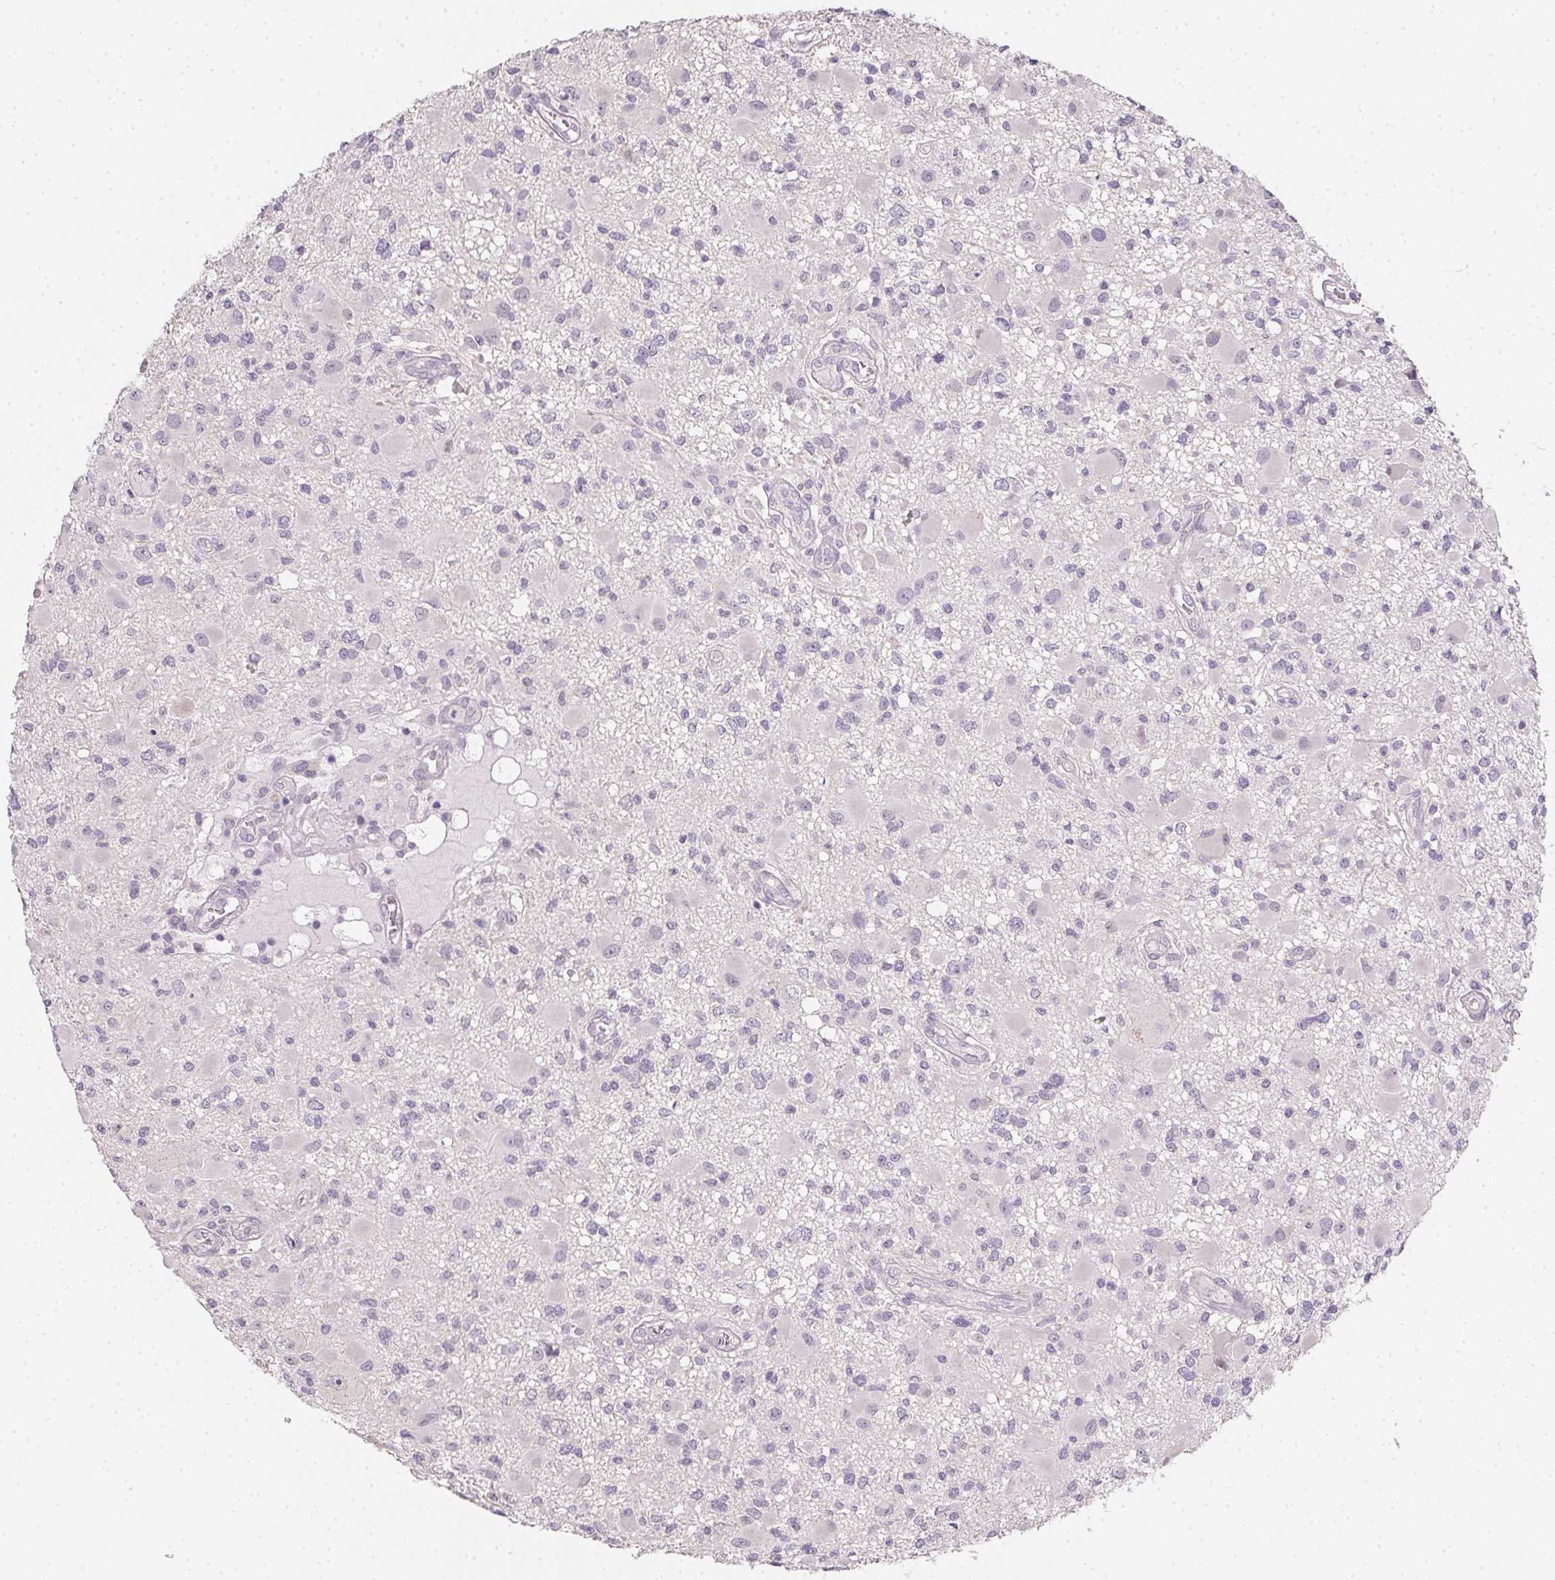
{"staining": {"intensity": "negative", "quantity": "none", "location": "none"}, "tissue": "glioma", "cell_type": "Tumor cells", "image_type": "cancer", "snomed": [{"axis": "morphology", "description": "Glioma, malignant, High grade"}, {"axis": "topography", "description": "Brain"}], "caption": "High power microscopy image of an IHC micrograph of high-grade glioma (malignant), revealing no significant positivity in tumor cells.", "gene": "ZBBX", "patient": {"sex": "male", "age": 54}}